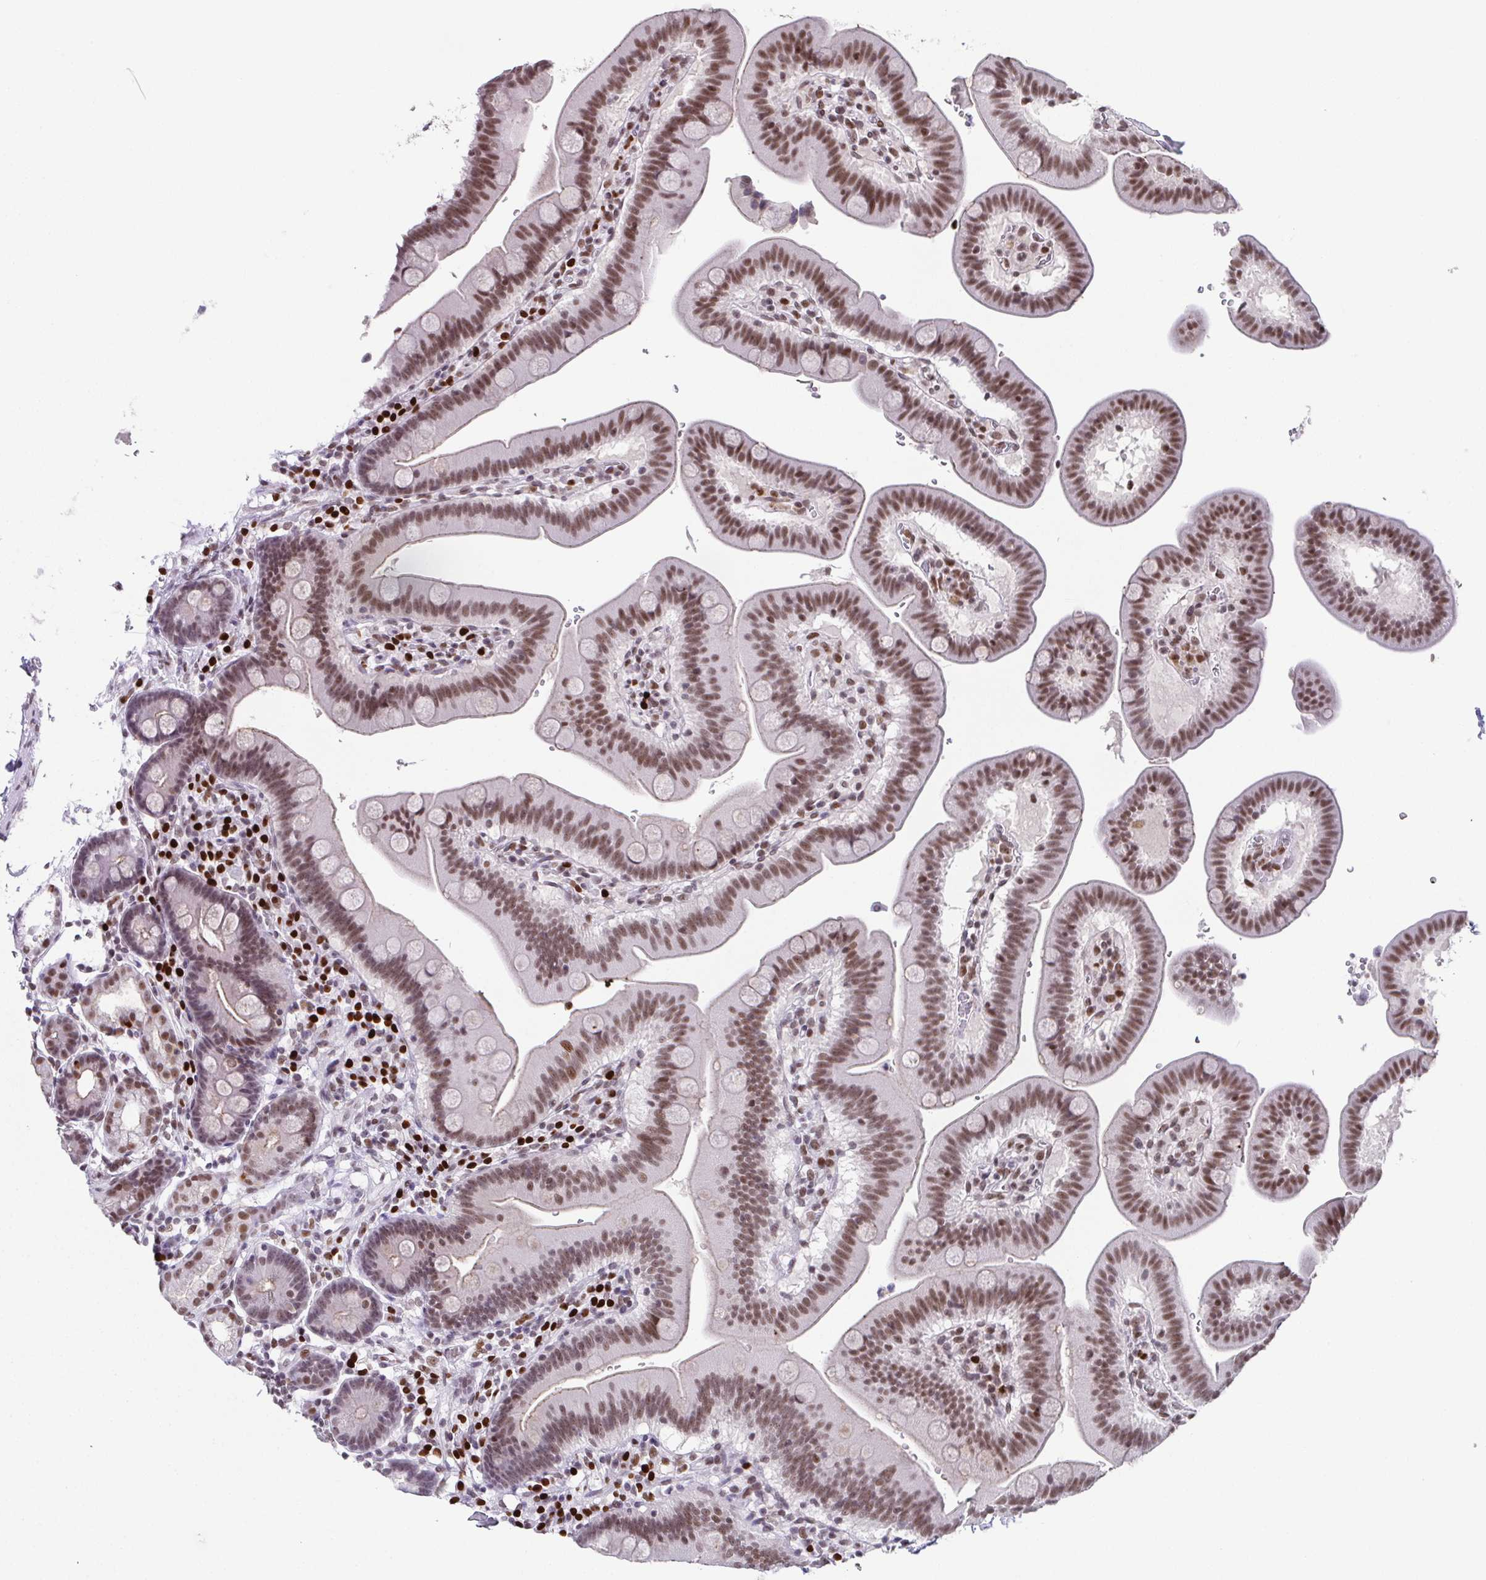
{"staining": {"intensity": "moderate", "quantity": "25%-75%", "location": "nuclear"}, "tissue": "duodenum", "cell_type": "Glandular cells", "image_type": "normal", "snomed": [{"axis": "morphology", "description": "Normal tissue, NOS"}, {"axis": "topography", "description": "Pancreas"}, {"axis": "topography", "description": "Duodenum"}], "caption": "Immunohistochemistry photomicrograph of normal duodenum: human duodenum stained using immunohistochemistry displays medium levels of moderate protein expression localized specifically in the nuclear of glandular cells, appearing as a nuclear brown color.", "gene": "RB1", "patient": {"sex": "male", "age": 59}}